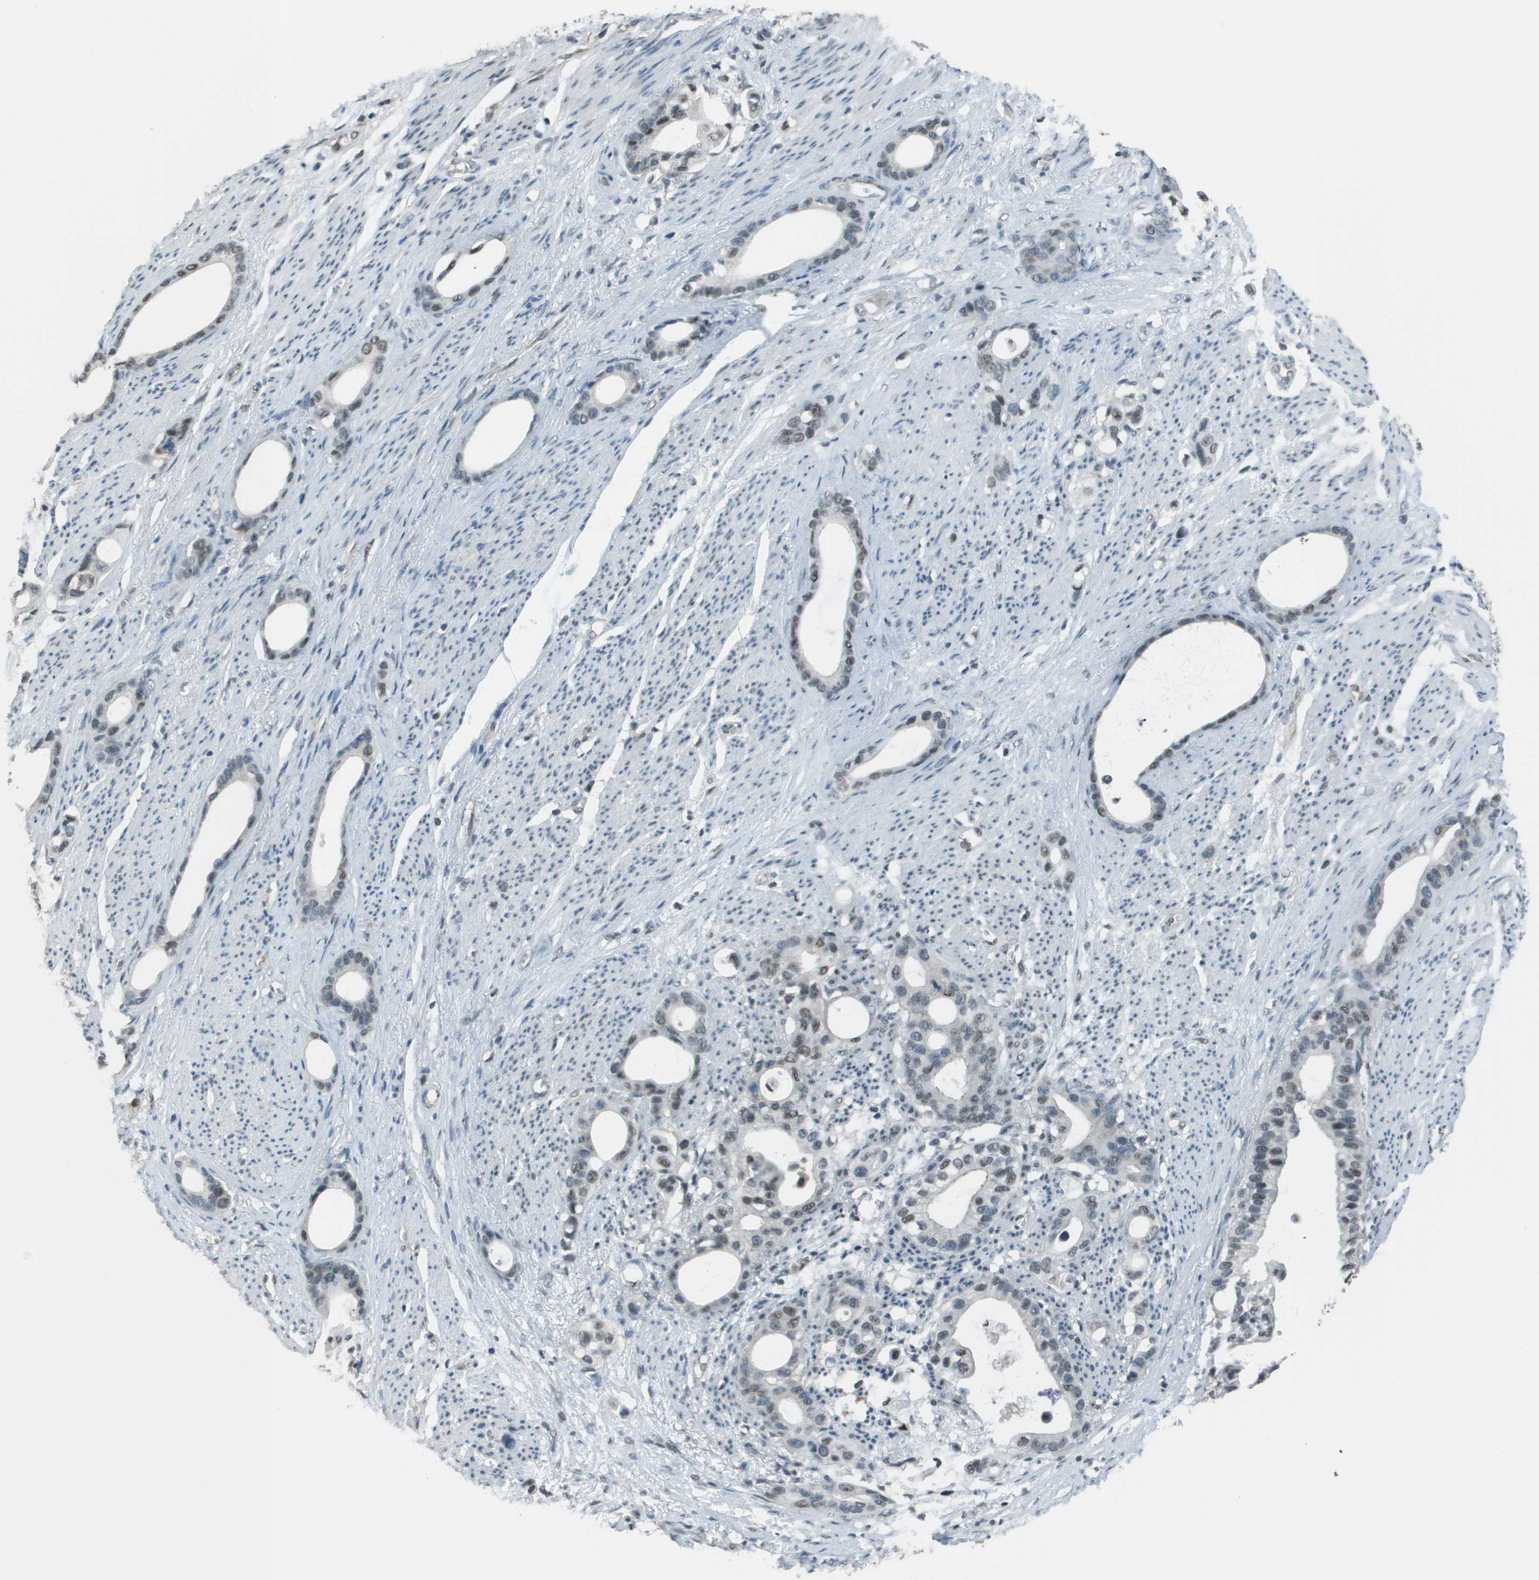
{"staining": {"intensity": "weak", "quantity": "25%-75%", "location": "nuclear"}, "tissue": "stomach cancer", "cell_type": "Tumor cells", "image_type": "cancer", "snomed": [{"axis": "morphology", "description": "Adenocarcinoma, NOS"}, {"axis": "topography", "description": "Stomach"}], "caption": "Stomach cancer (adenocarcinoma) was stained to show a protein in brown. There is low levels of weak nuclear positivity in about 25%-75% of tumor cells. Ihc stains the protein in brown and the nuclei are stained blue.", "gene": "DEPDC1", "patient": {"sex": "female", "age": 75}}